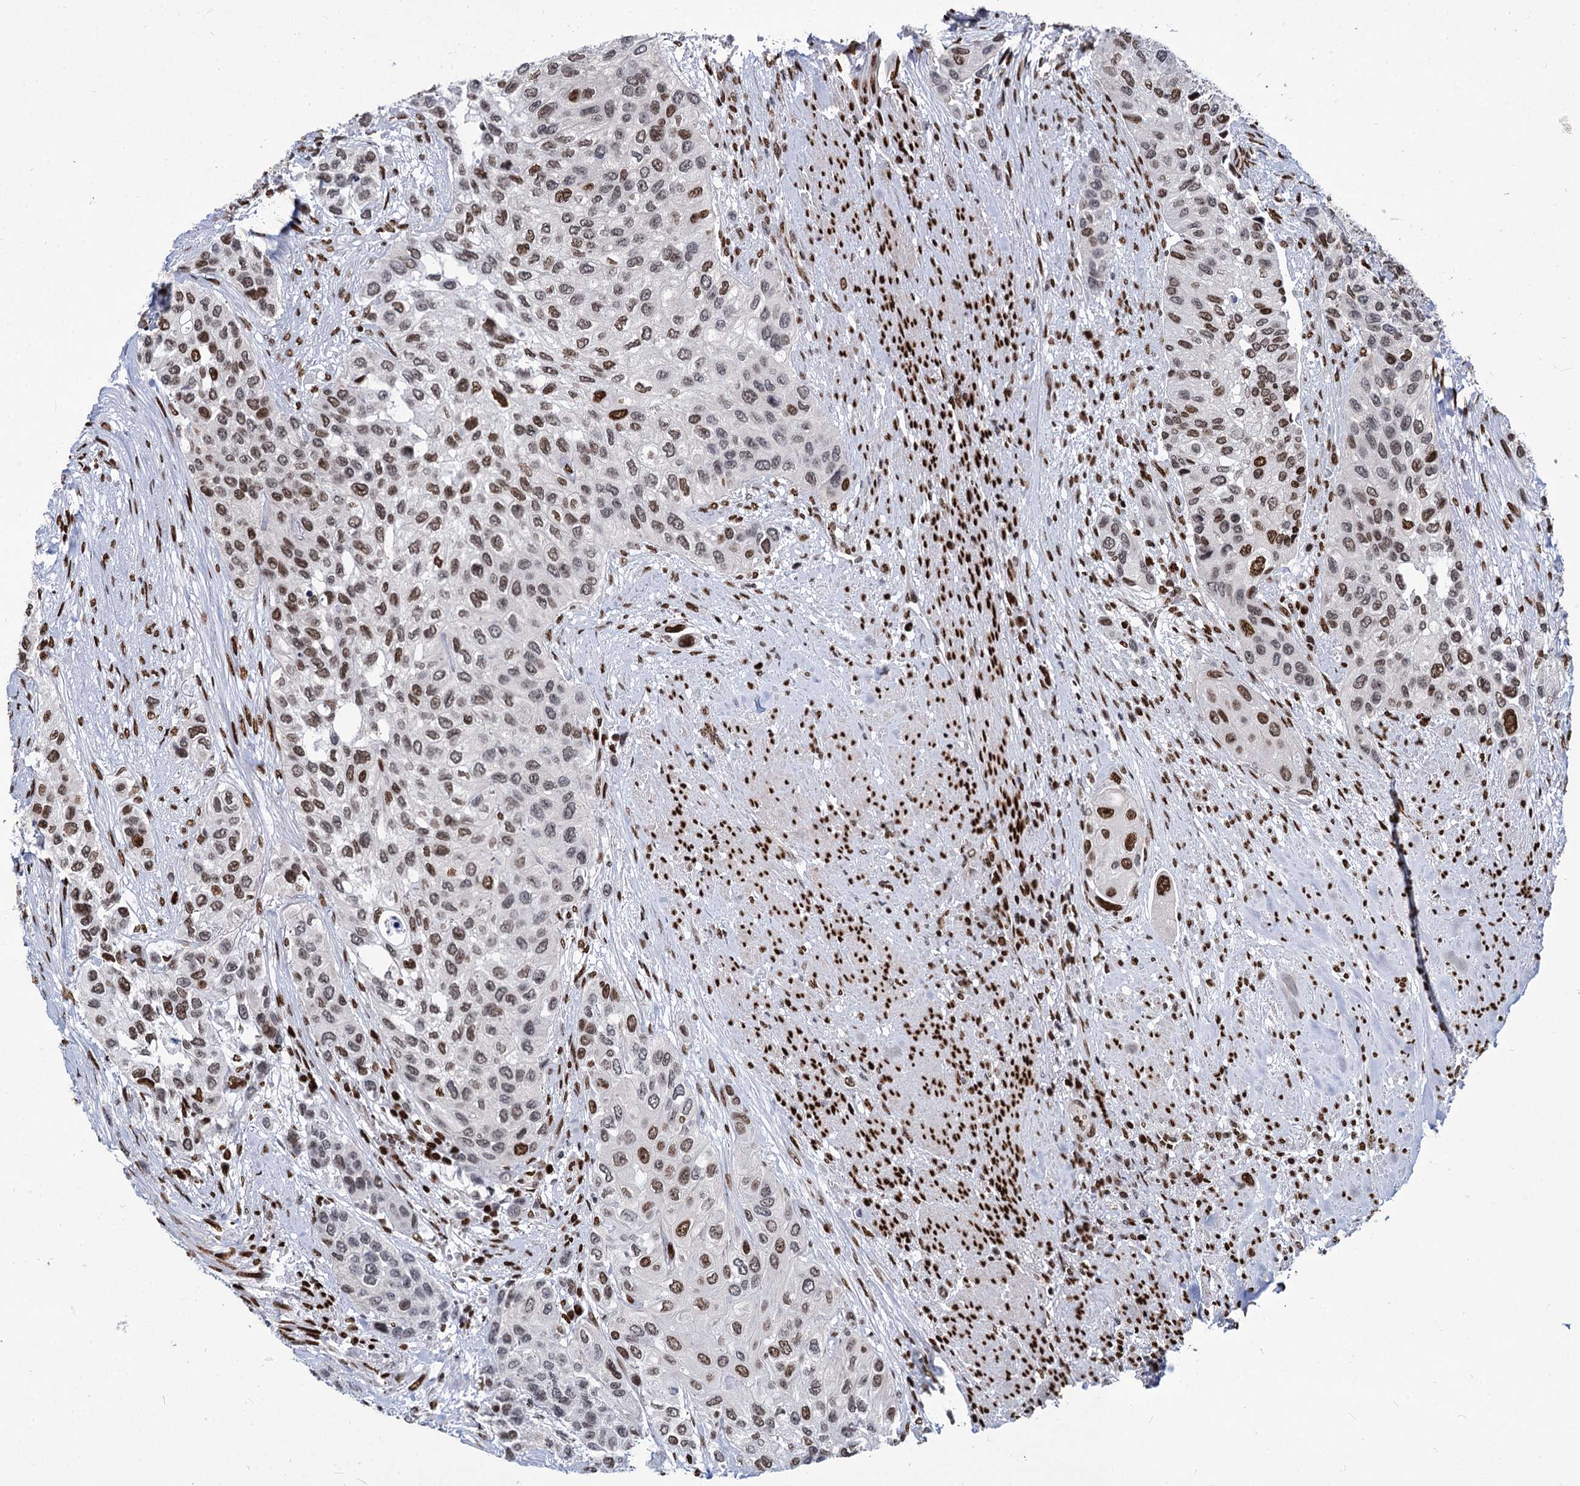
{"staining": {"intensity": "moderate", "quantity": ">75%", "location": "nuclear"}, "tissue": "urothelial cancer", "cell_type": "Tumor cells", "image_type": "cancer", "snomed": [{"axis": "morphology", "description": "Normal tissue, NOS"}, {"axis": "morphology", "description": "Urothelial carcinoma, High grade"}, {"axis": "topography", "description": "Vascular tissue"}, {"axis": "topography", "description": "Urinary bladder"}], "caption": "Moderate nuclear positivity is identified in approximately >75% of tumor cells in high-grade urothelial carcinoma. (brown staining indicates protein expression, while blue staining denotes nuclei).", "gene": "MECP2", "patient": {"sex": "female", "age": 56}}